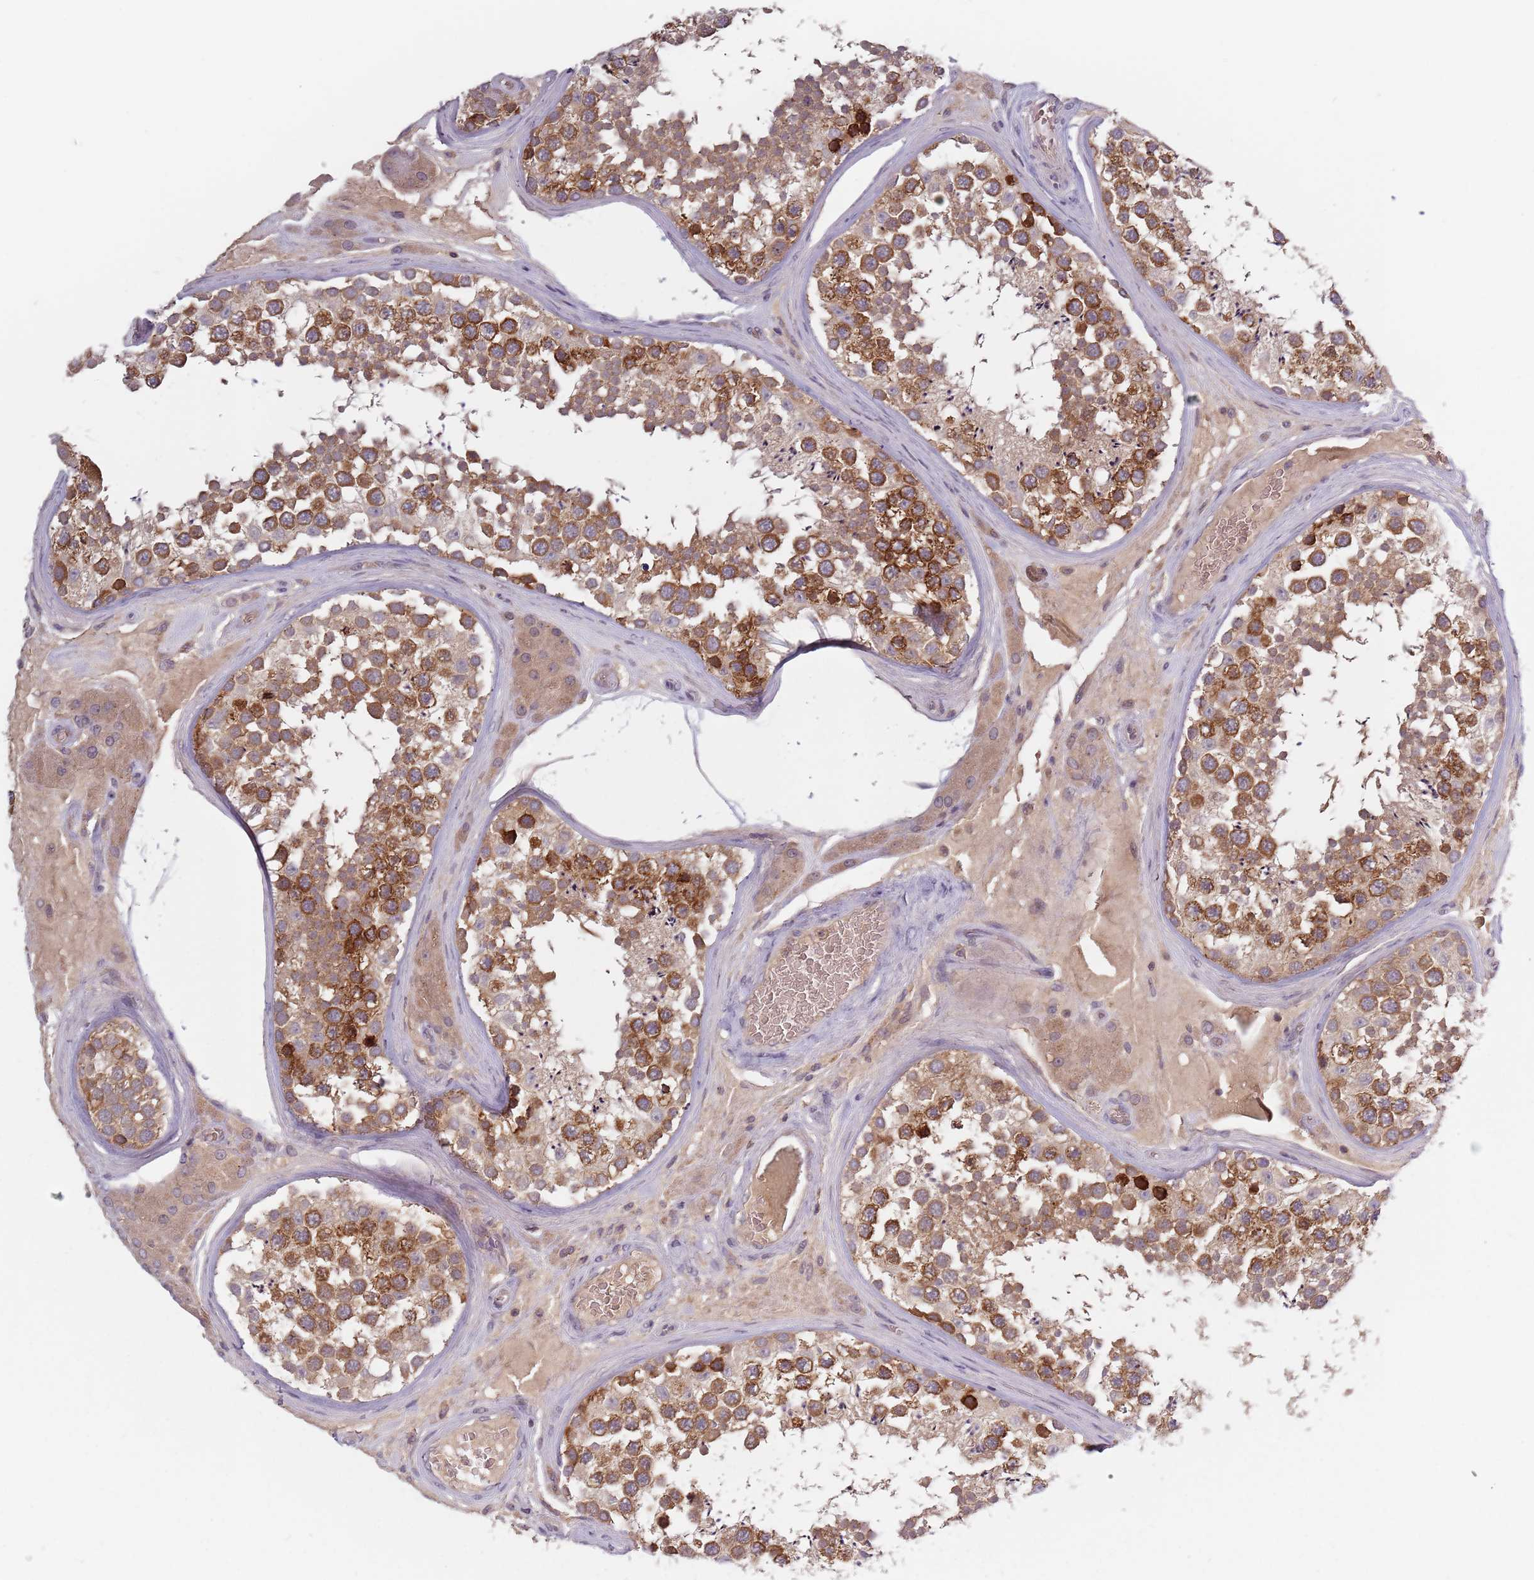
{"staining": {"intensity": "strong", "quantity": "25%-75%", "location": "cytoplasmic/membranous"}, "tissue": "testis", "cell_type": "Cells in seminiferous ducts", "image_type": "normal", "snomed": [{"axis": "morphology", "description": "Normal tissue, NOS"}, {"axis": "topography", "description": "Testis"}], "caption": "Immunohistochemistry (DAB) staining of benign testis displays strong cytoplasmic/membranous protein positivity in about 25%-75% of cells in seminiferous ducts. The staining was performed using DAB to visualize the protein expression in brown, while the nuclei were stained in blue with hematoxylin (Magnification: 20x).", "gene": "ASB13", "patient": {"sex": "male", "age": 46}}